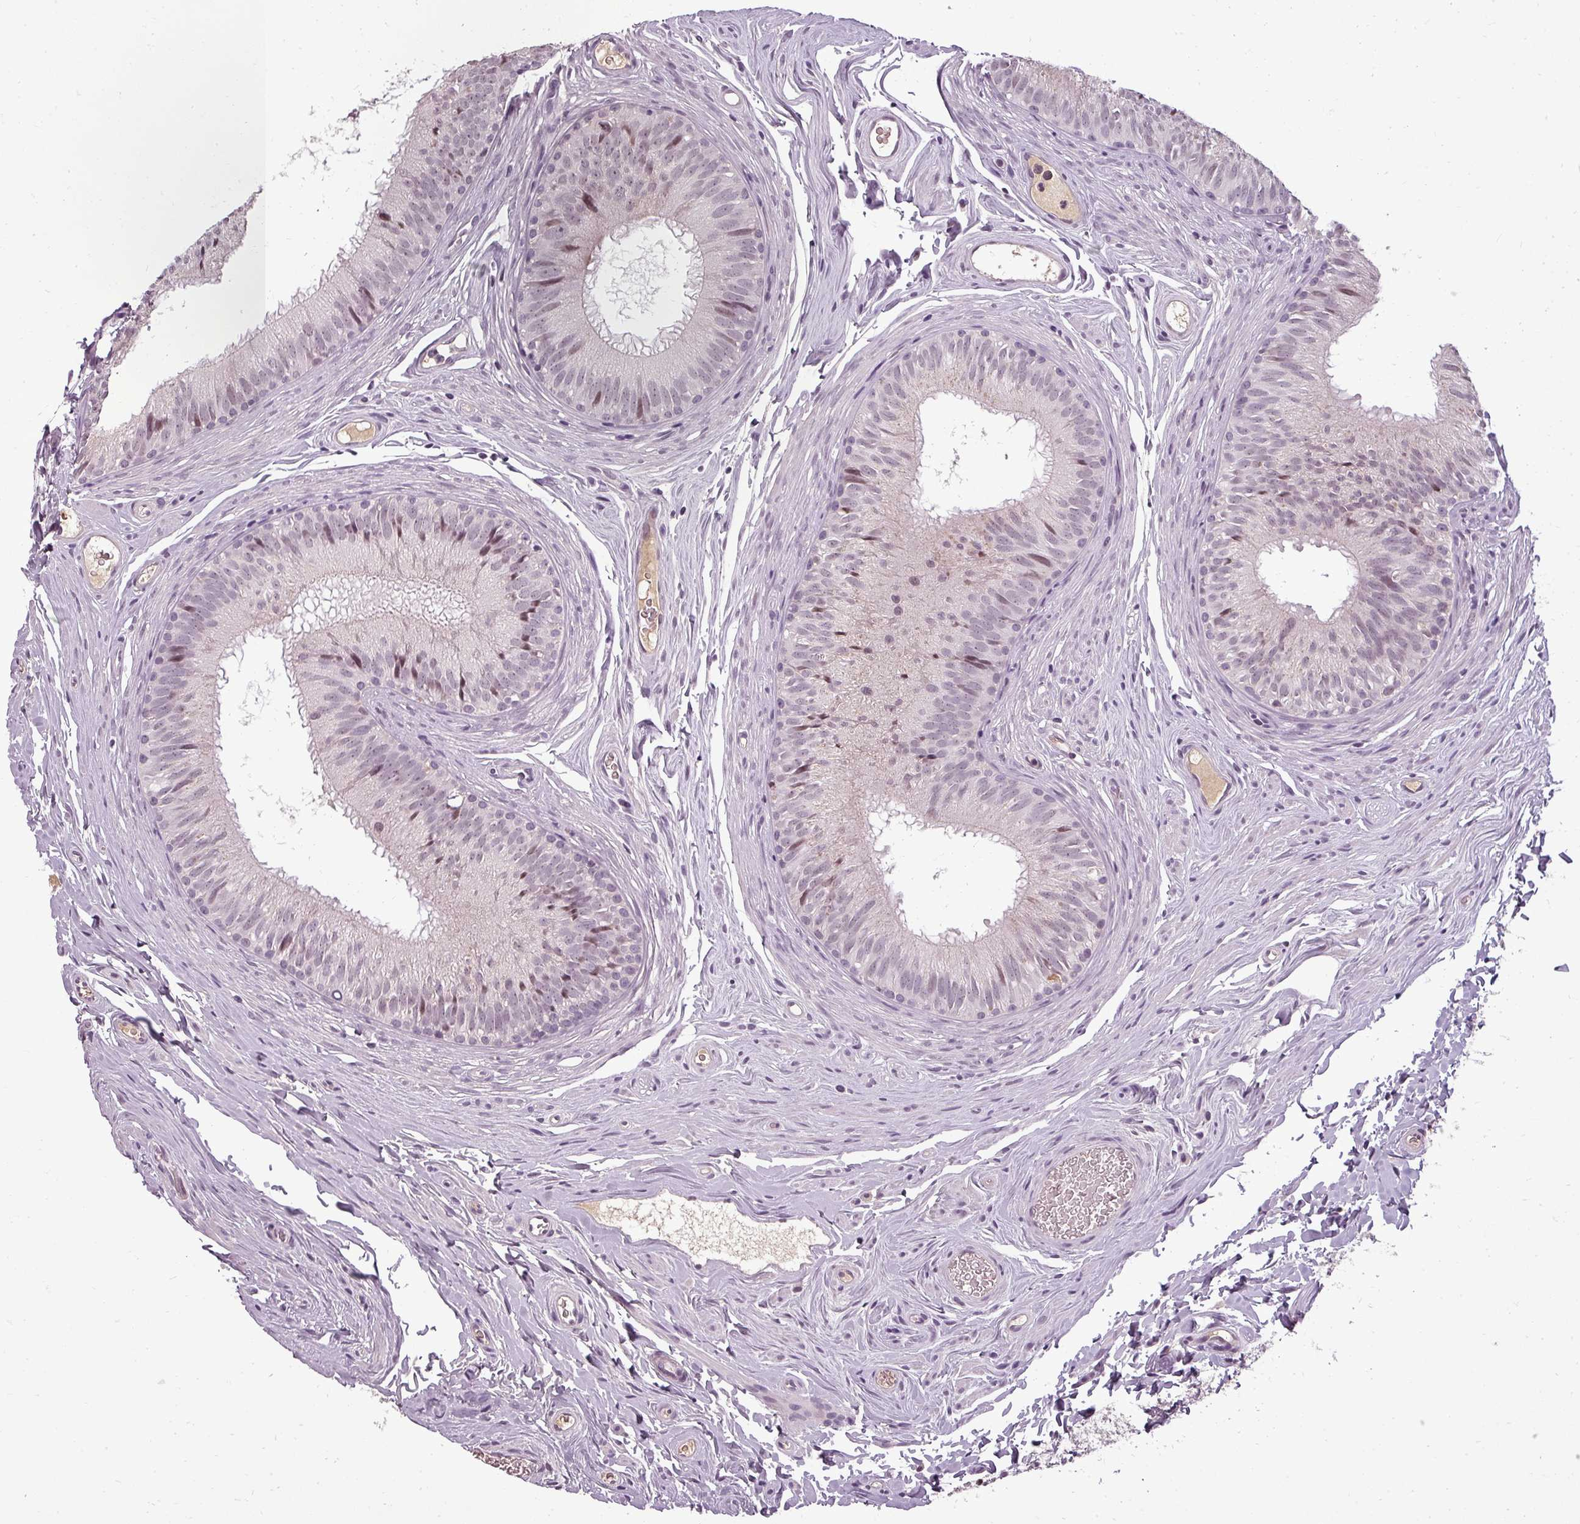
{"staining": {"intensity": "moderate", "quantity": "25%-75%", "location": "nuclear"}, "tissue": "epididymis", "cell_type": "Glandular cells", "image_type": "normal", "snomed": [{"axis": "morphology", "description": "Normal tissue, NOS"}, {"axis": "topography", "description": "Epididymis, spermatic cord, NOS"}], "caption": "Moderate nuclear positivity for a protein is present in about 25%-75% of glandular cells of benign epididymis using immunohistochemistry.", "gene": "BCAS3", "patient": {"sex": "male", "age": 25}}